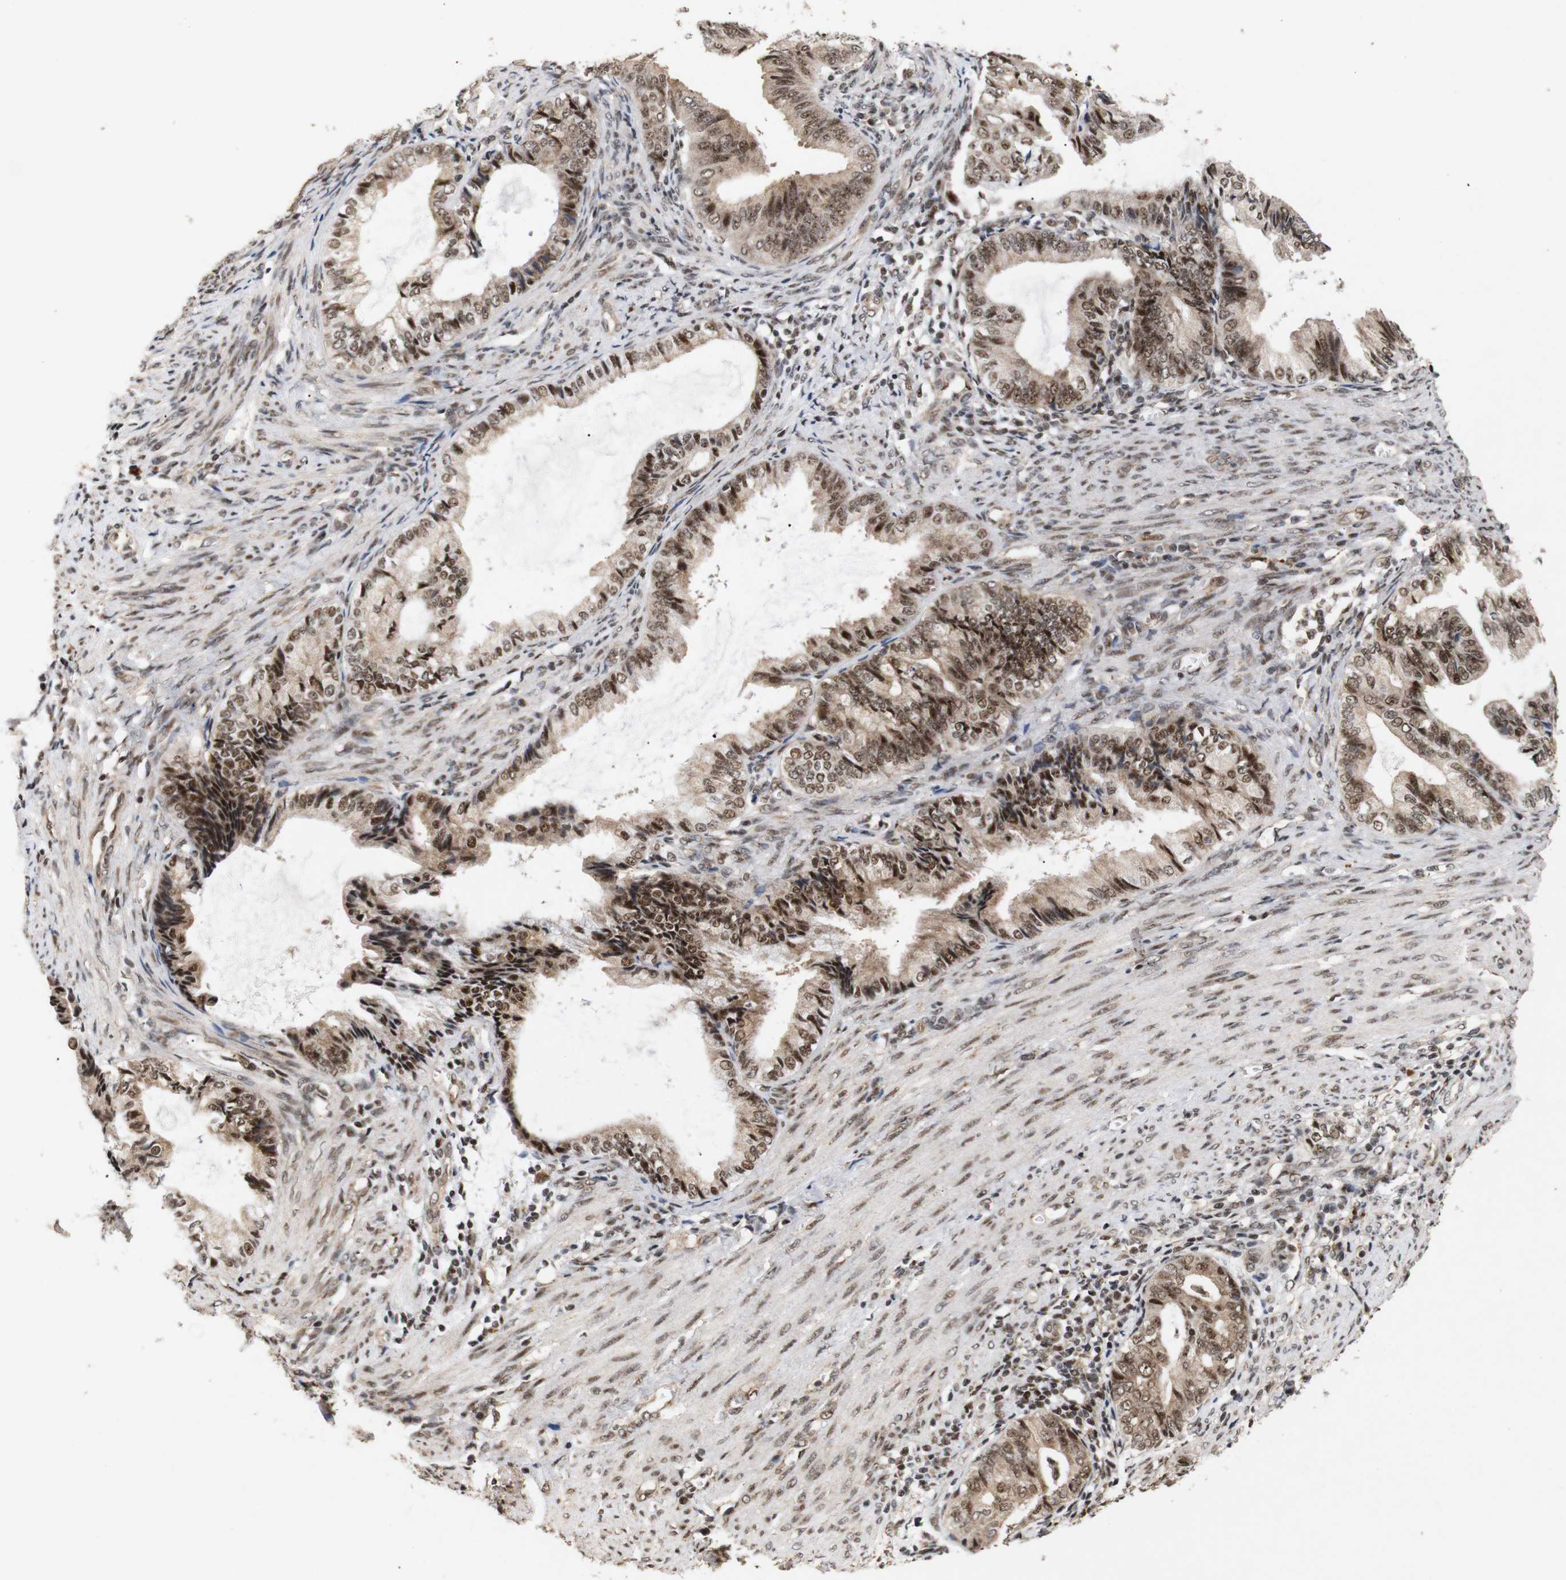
{"staining": {"intensity": "moderate", "quantity": ">75%", "location": "cytoplasmic/membranous,nuclear"}, "tissue": "endometrial cancer", "cell_type": "Tumor cells", "image_type": "cancer", "snomed": [{"axis": "morphology", "description": "Adenocarcinoma, NOS"}, {"axis": "topography", "description": "Endometrium"}], "caption": "Endometrial cancer (adenocarcinoma) stained with immunohistochemistry shows moderate cytoplasmic/membranous and nuclear staining in about >75% of tumor cells. (IHC, brightfield microscopy, high magnification).", "gene": "PYM1", "patient": {"sex": "female", "age": 86}}